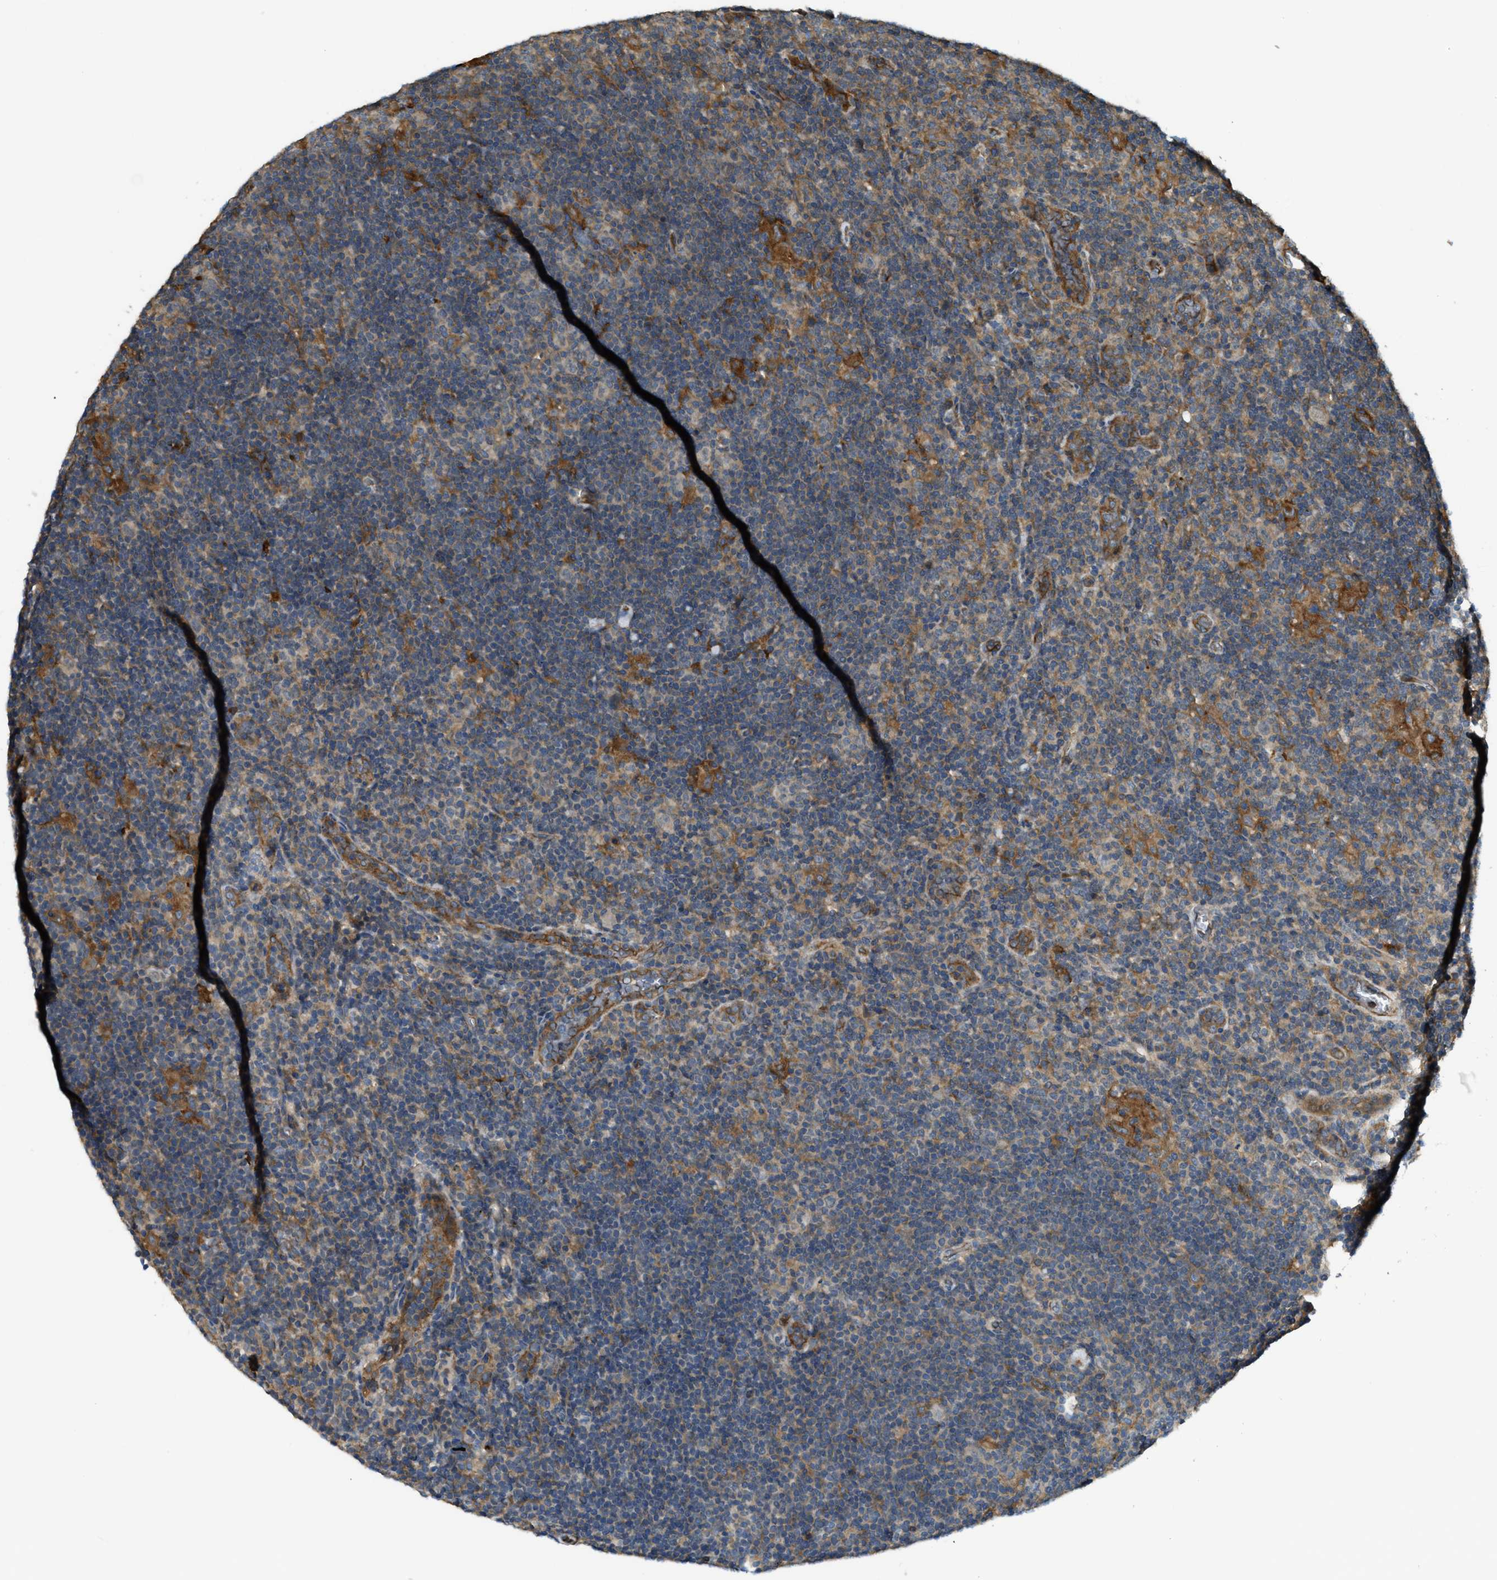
{"staining": {"intensity": "weak", "quantity": "25%-75%", "location": "cytoplasmic/membranous"}, "tissue": "lymphoma", "cell_type": "Tumor cells", "image_type": "cancer", "snomed": [{"axis": "morphology", "description": "Hodgkin's disease, NOS"}, {"axis": "topography", "description": "Lymph node"}], "caption": "The micrograph shows a brown stain indicating the presence of a protein in the cytoplasmic/membranous of tumor cells in lymphoma.", "gene": "BAG4", "patient": {"sex": "female", "age": 57}}